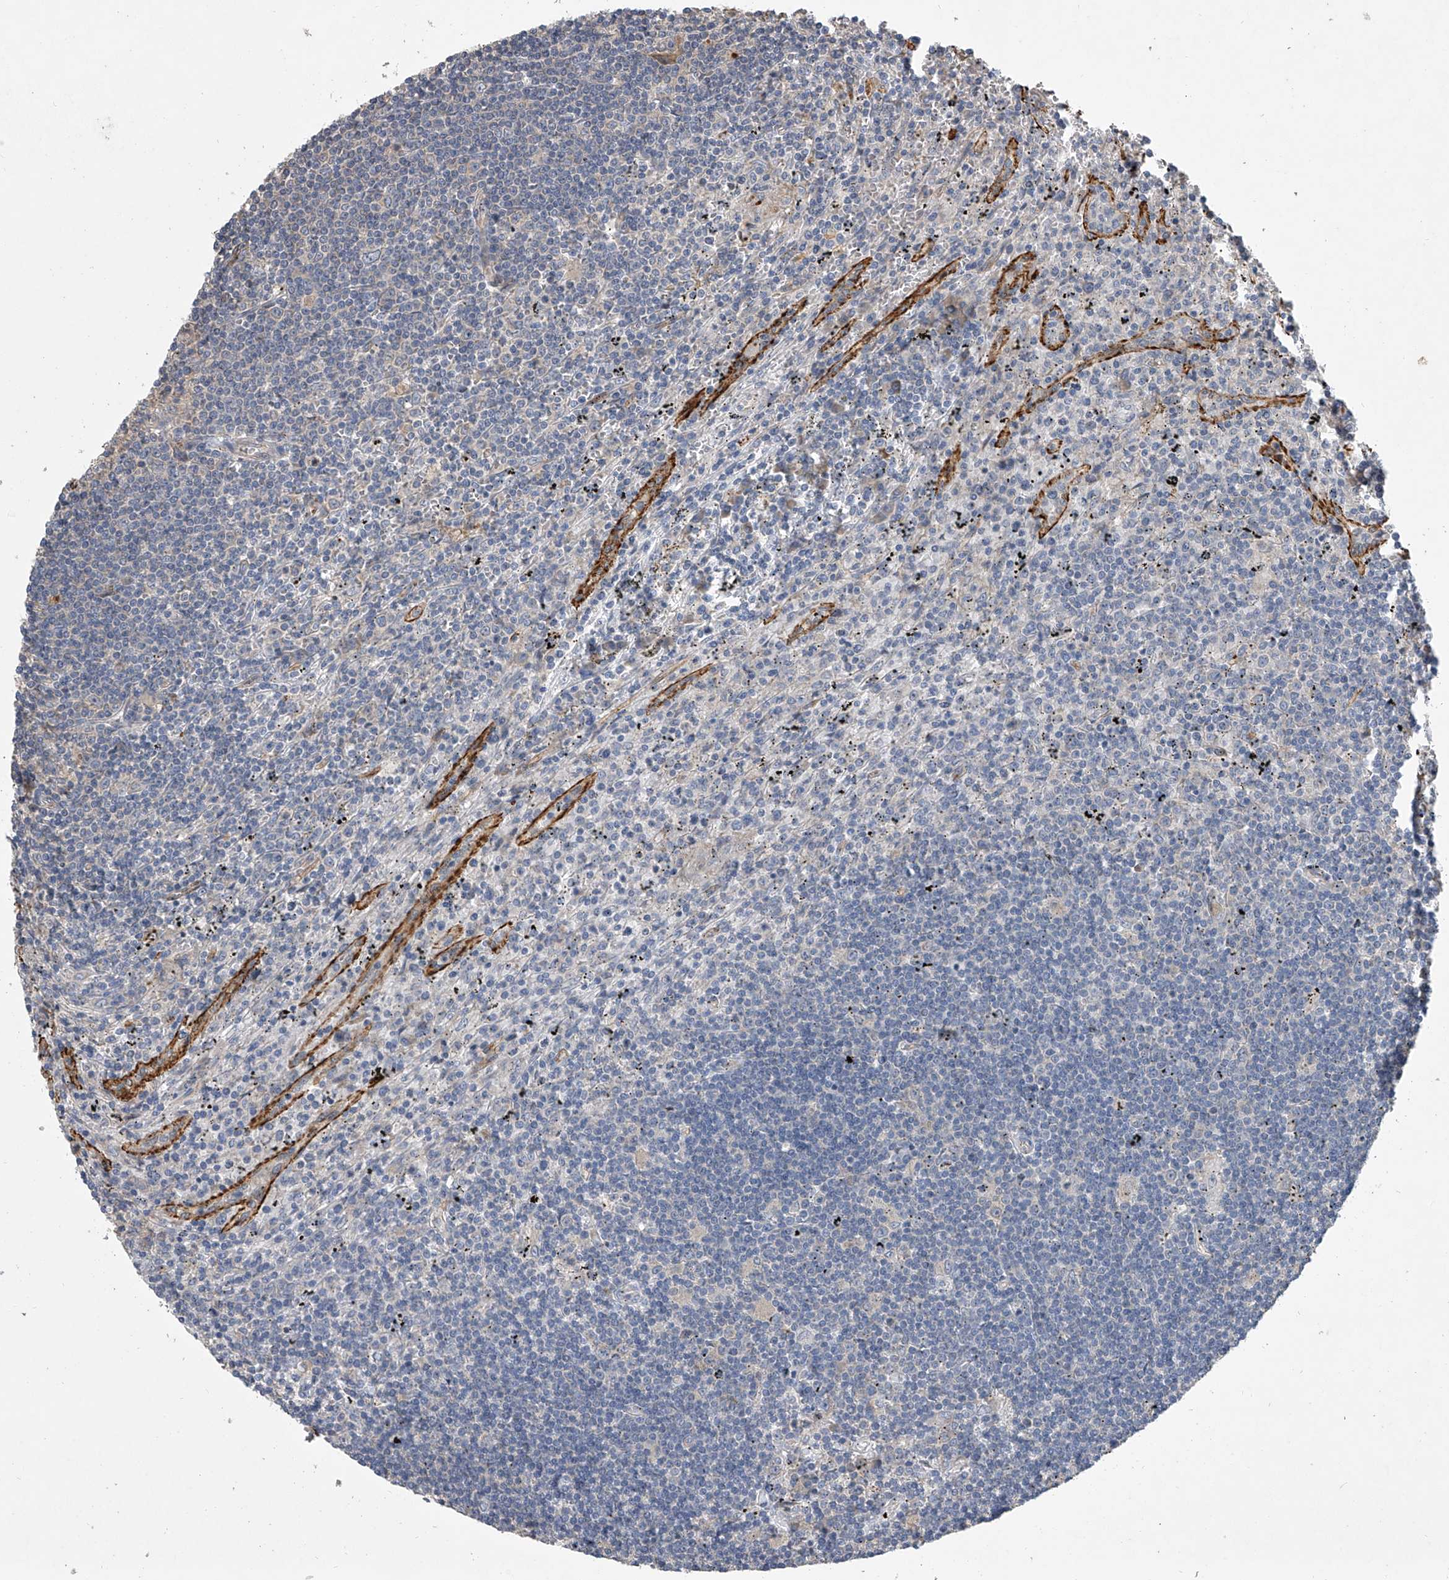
{"staining": {"intensity": "negative", "quantity": "none", "location": "none"}, "tissue": "lymphoma", "cell_type": "Tumor cells", "image_type": "cancer", "snomed": [{"axis": "morphology", "description": "Malignant lymphoma, non-Hodgkin's type, Low grade"}, {"axis": "topography", "description": "Spleen"}], "caption": "This is an immunohistochemistry (IHC) image of human lymphoma. There is no staining in tumor cells.", "gene": "DOCK9", "patient": {"sex": "male", "age": 76}}